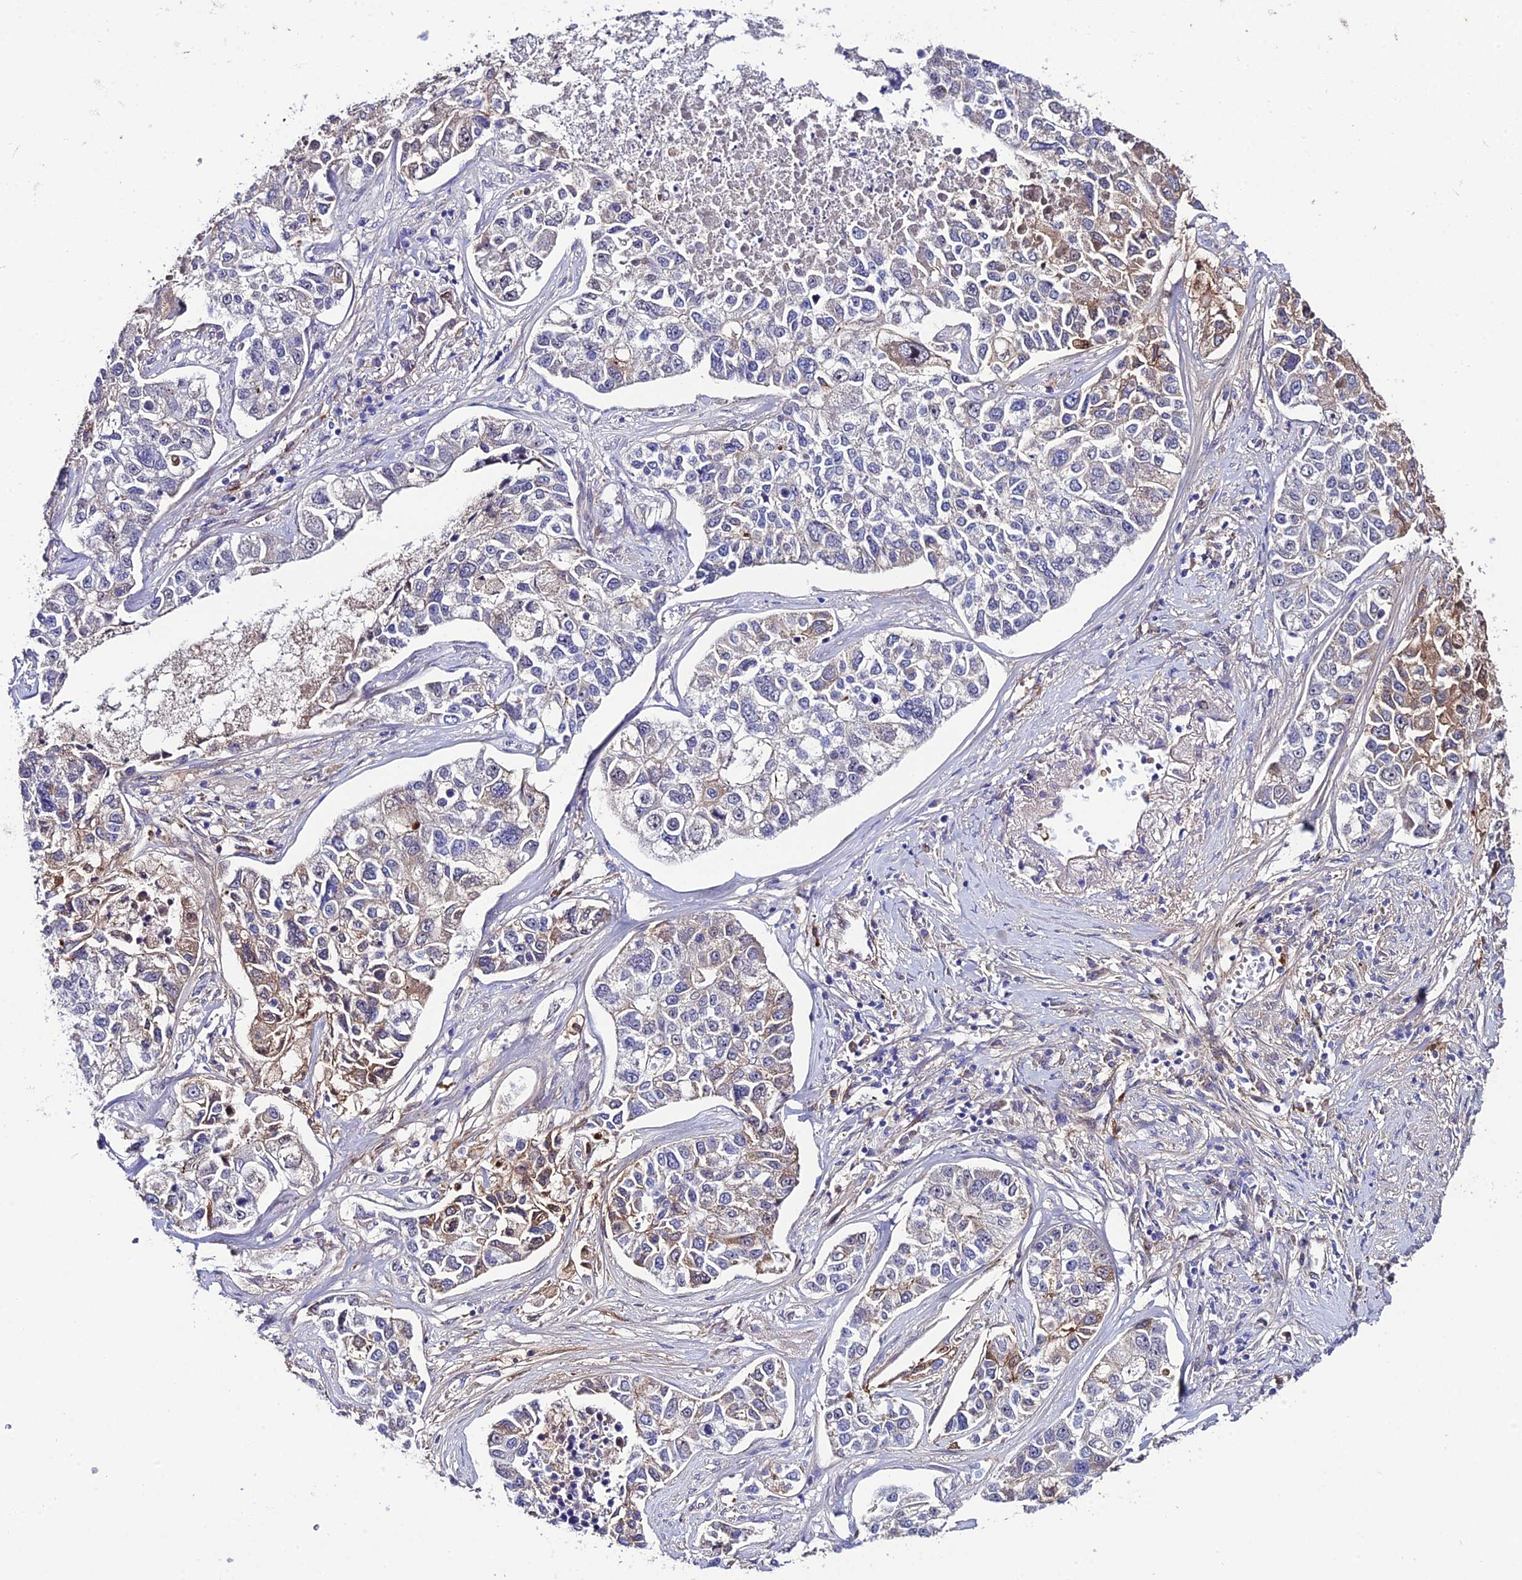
{"staining": {"intensity": "moderate", "quantity": "<25%", "location": "cytoplasmic/membranous"}, "tissue": "lung cancer", "cell_type": "Tumor cells", "image_type": "cancer", "snomed": [{"axis": "morphology", "description": "Adenocarcinoma, NOS"}, {"axis": "topography", "description": "Lung"}], "caption": "This histopathology image shows IHC staining of lung cancer (adenocarcinoma), with low moderate cytoplasmic/membranous positivity in approximately <25% of tumor cells.", "gene": "SYT15", "patient": {"sex": "male", "age": 49}}